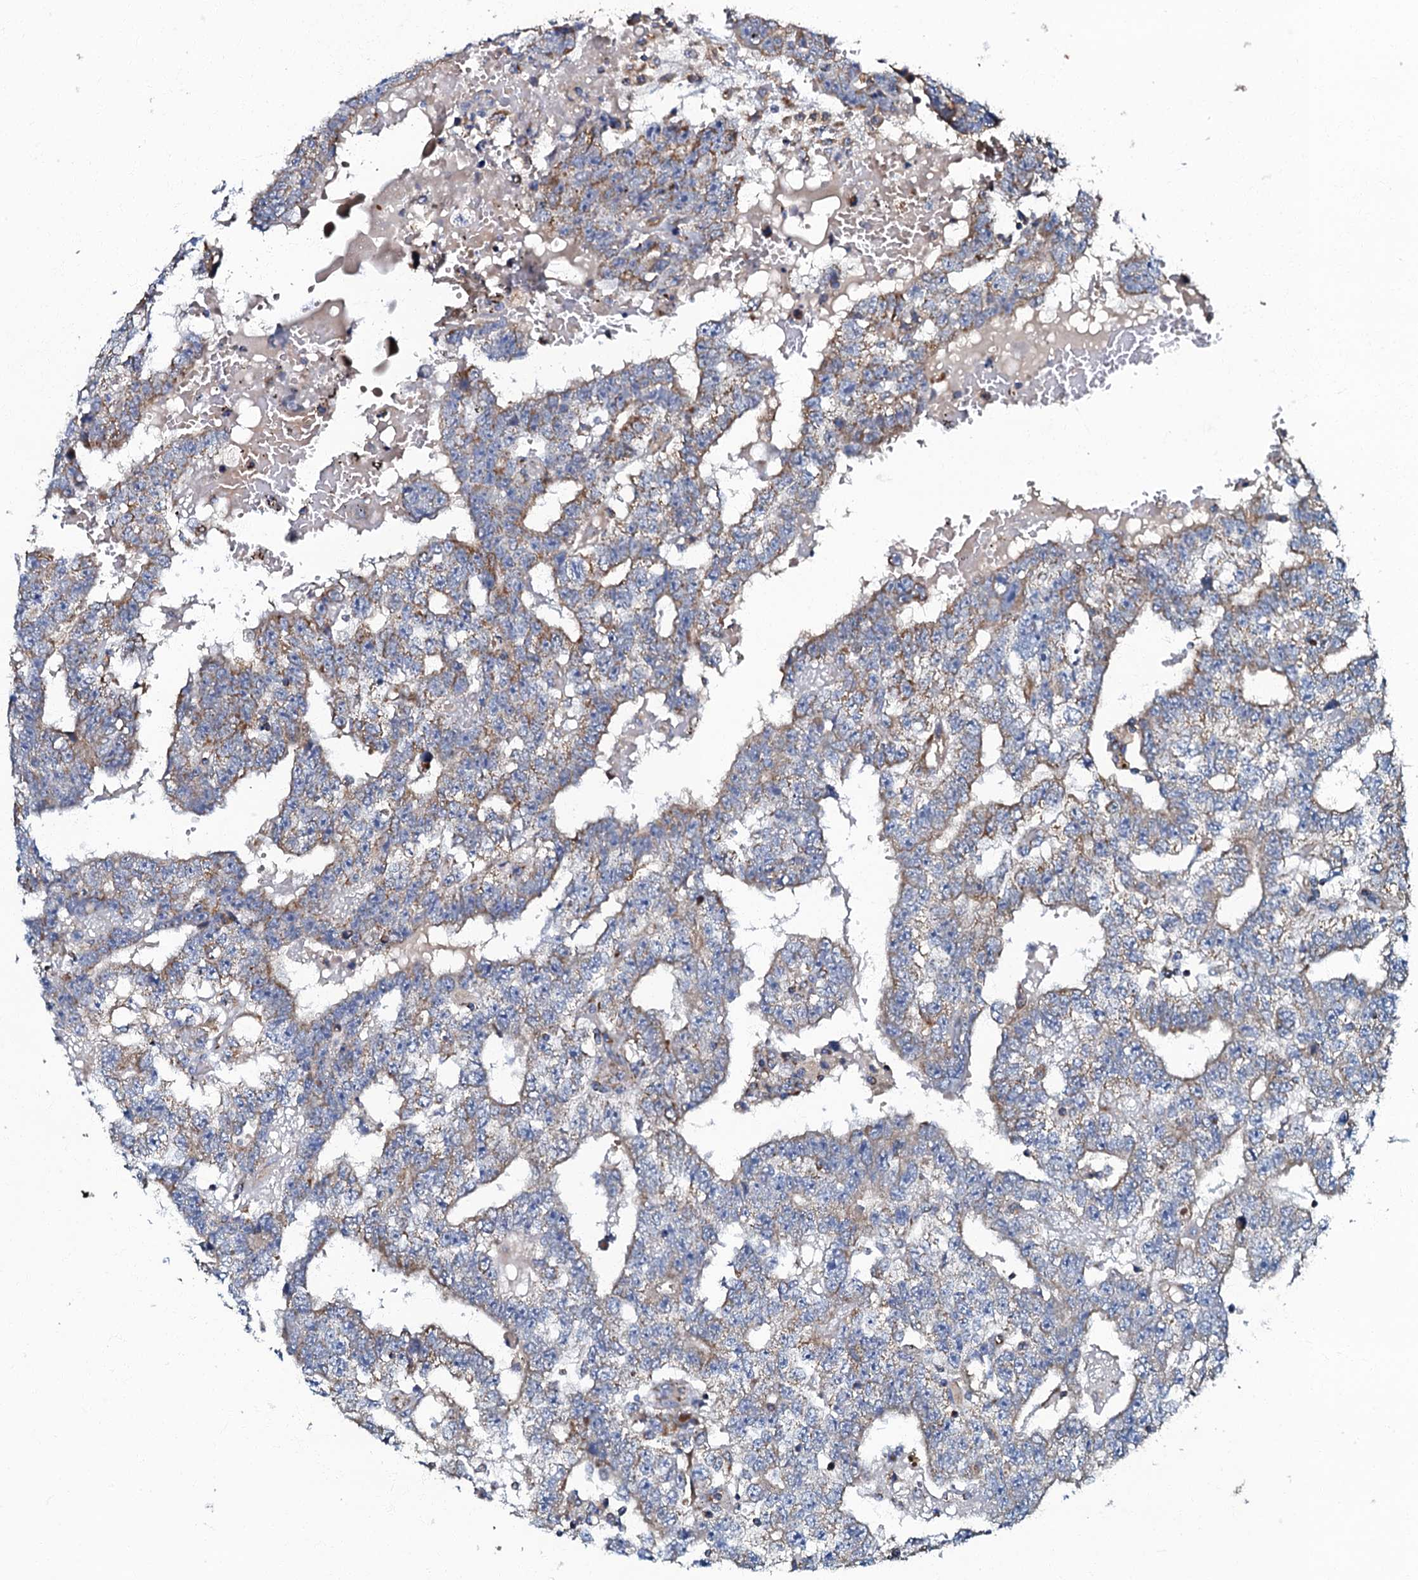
{"staining": {"intensity": "weak", "quantity": "25%-75%", "location": "cytoplasmic/membranous"}, "tissue": "testis cancer", "cell_type": "Tumor cells", "image_type": "cancer", "snomed": [{"axis": "morphology", "description": "Carcinoma, Embryonal, NOS"}, {"axis": "topography", "description": "Testis"}], "caption": "This micrograph demonstrates embryonal carcinoma (testis) stained with immunohistochemistry (IHC) to label a protein in brown. The cytoplasmic/membranous of tumor cells show weak positivity for the protein. Nuclei are counter-stained blue.", "gene": "NDUFA12", "patient": {"sex": "male", "age": 25}}